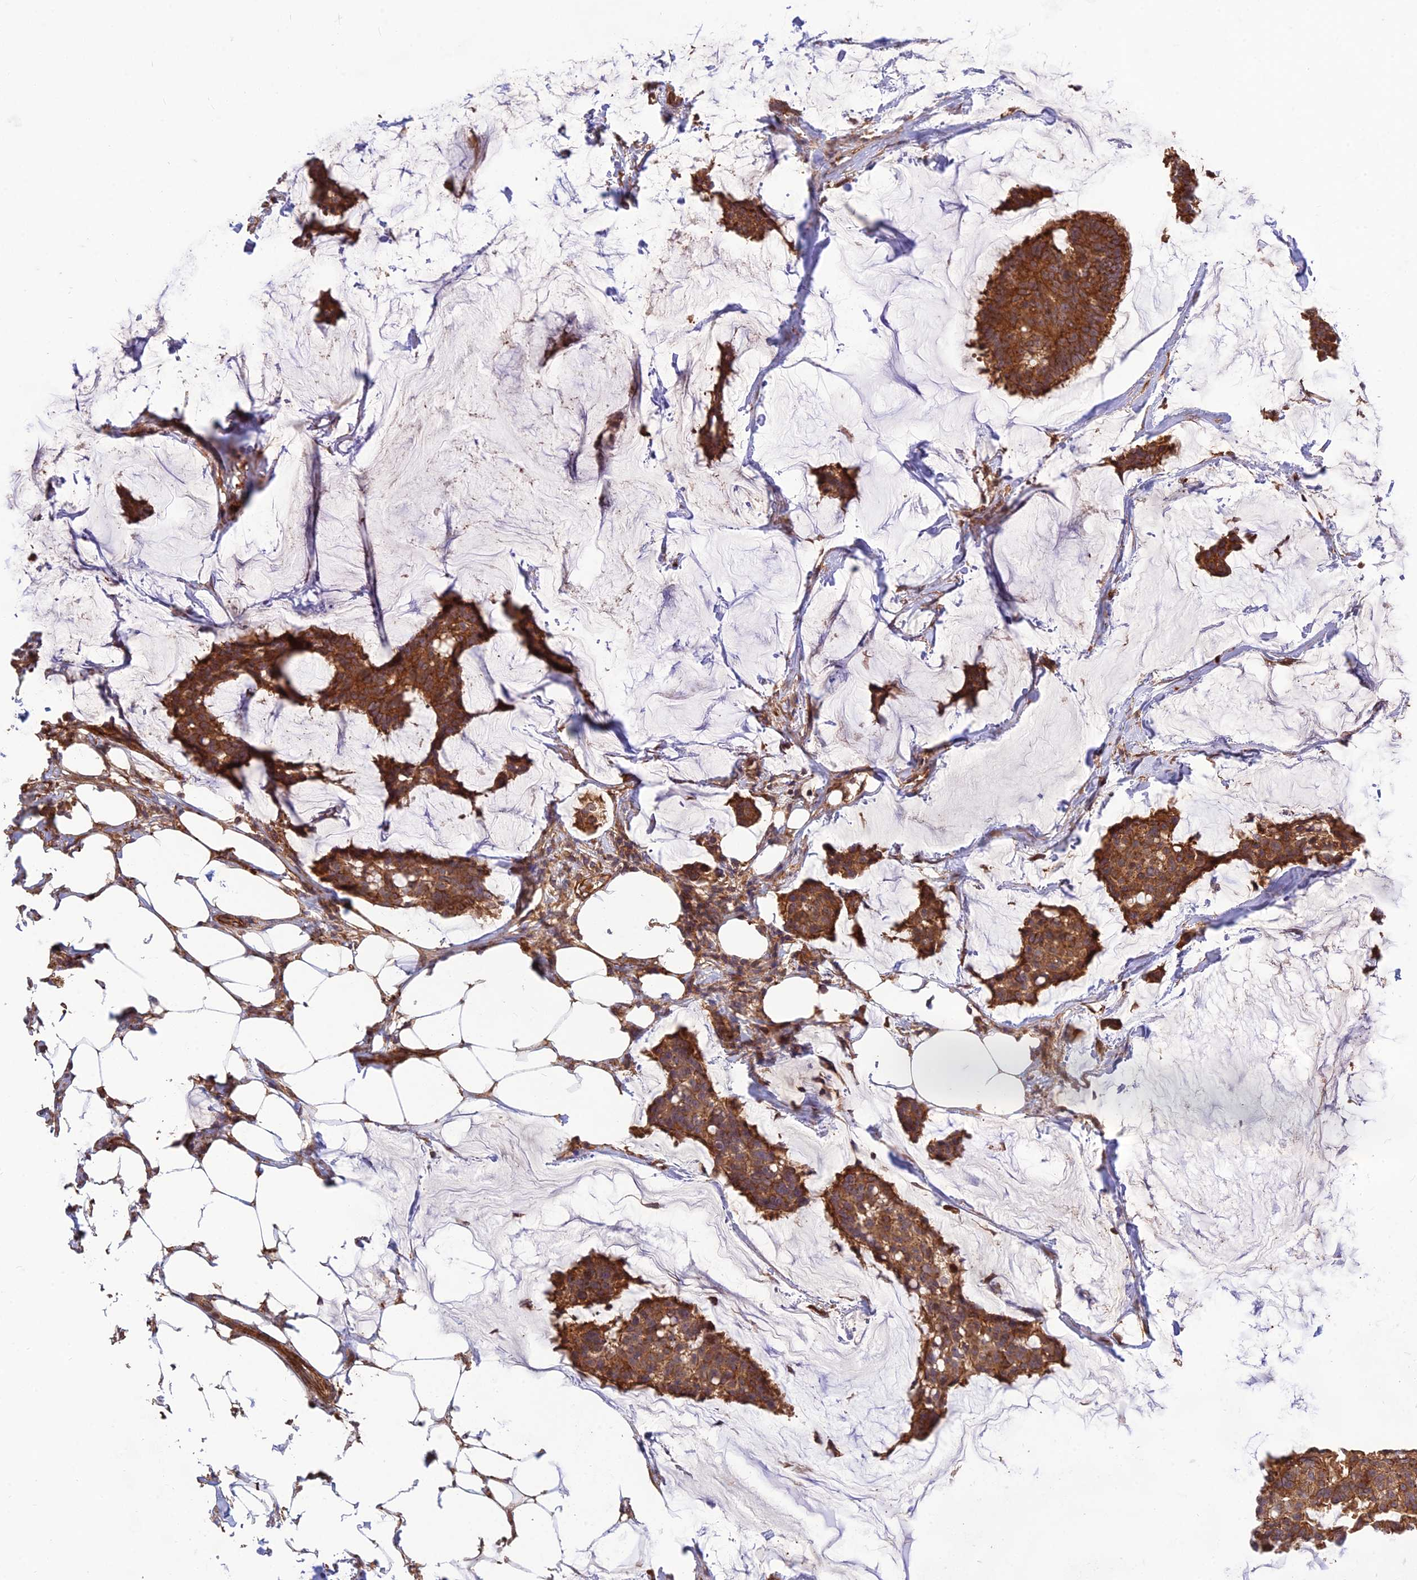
{"staining": {"intensity": "moderate", "quantity": ">75%", "location": "cytoplasmic/membranous"}, "tissue": "breast cancer", "cell_type": "Tumor cells", "image_type": "cancer", "snomed": [{"axis": "morphology", "description": "Duct carcinoma"}, {"axis": "topography", "description": "Breast"}], "caption": "IHC image of human breast cancer (infiltrating ductal carcinoma) stained for a protein (brown), which demonstrates medium levels of moderate cytoplasmic/membranous staining in approximately >75% of tumor cells.", "gene": "TMEM131L", "patient": {"sex": "female", "age": 93}}